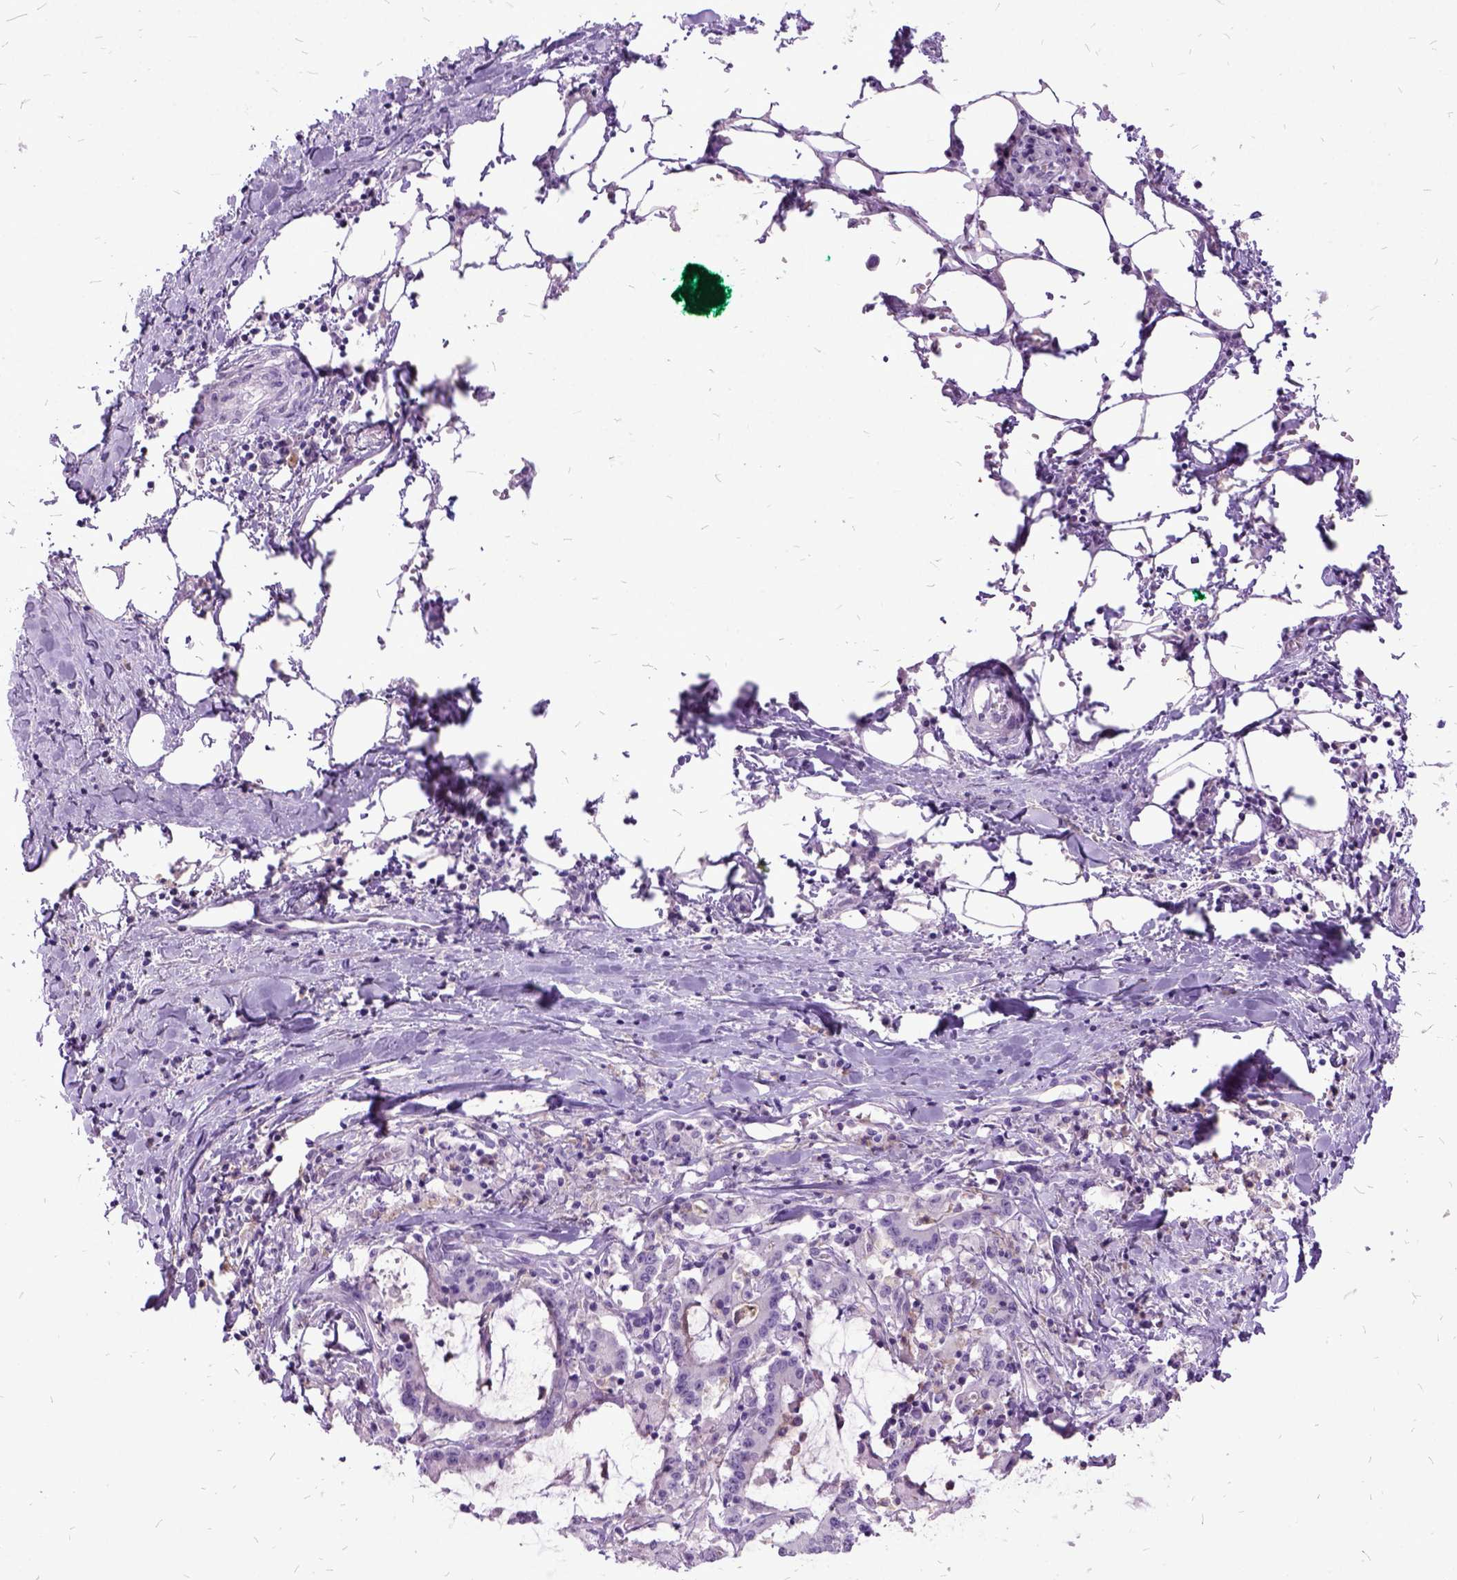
{"staining": {"intensity": "negative", "quantity": "none", "location": "none"}, "tissue": "stomach cancer", "cell_type": "Tumor cells", "image_type": "cancer", "snomed": [{"axis": "morphology", "description": "Adenocarcinoma, NOS"}, {"axis": "topography", "description": "Stomach, upper"}], "caption": "This is a photomicrograph of IHC staining of stomach adenocarcinoma, which shows no positivity in tumor cells.", "gene": "MME", "patient": {"sex": "male", "age": 68}}